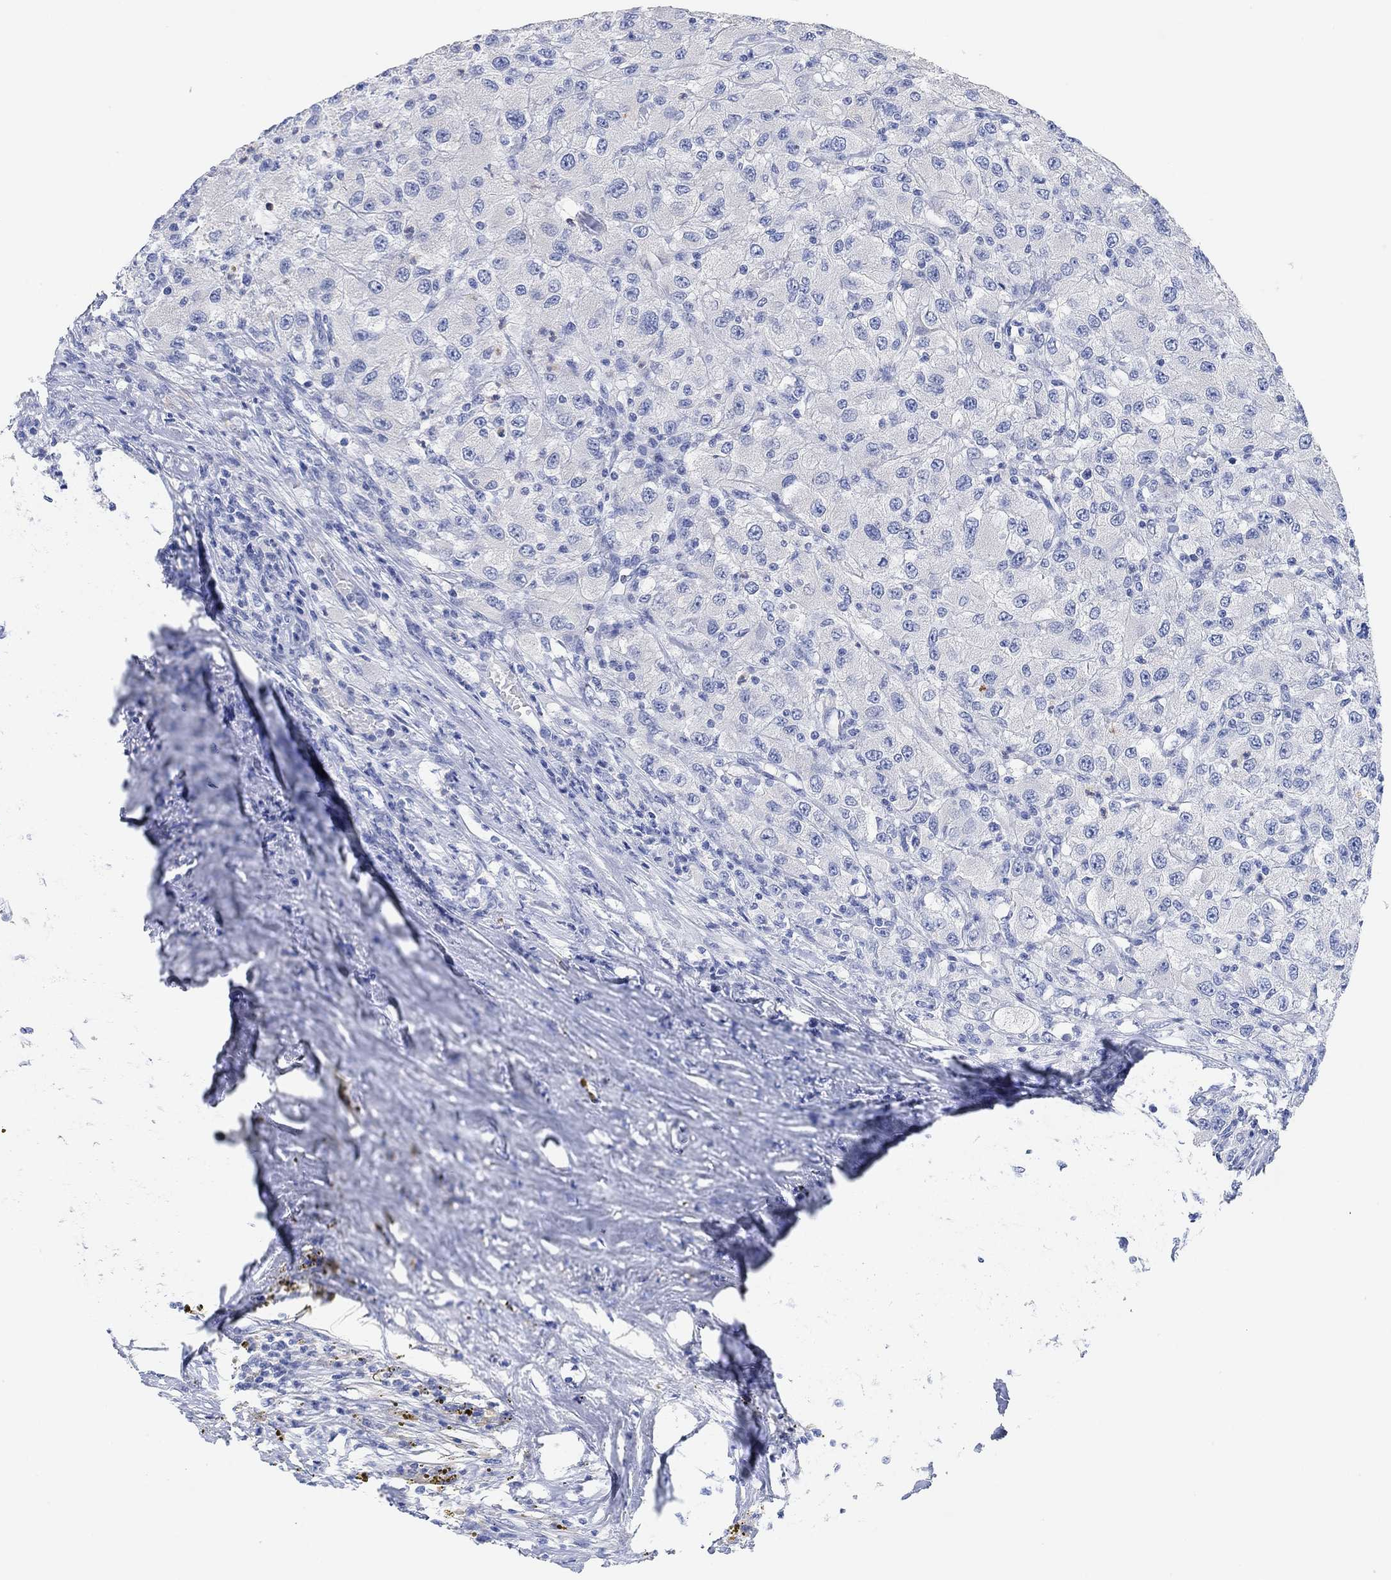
{"staining": {"intensity": "negative", "quantity": "none", "location": "none"}, "tissue": "renal cancer", "cell_type": "Tumor cells", "image_type": "cancer", "snomed": [{"axis": "morphology", "description": "Adenocarcinoma, NOS"}, {"axis": "topography", "description": "Kidney"}], "caption": "Renal adenocarcinoma was stained to show a protein in brown. There is no significant positivity in tumor cells.", "gene": "VAT1L", "patient": {"sex": "female", "age": 67}}